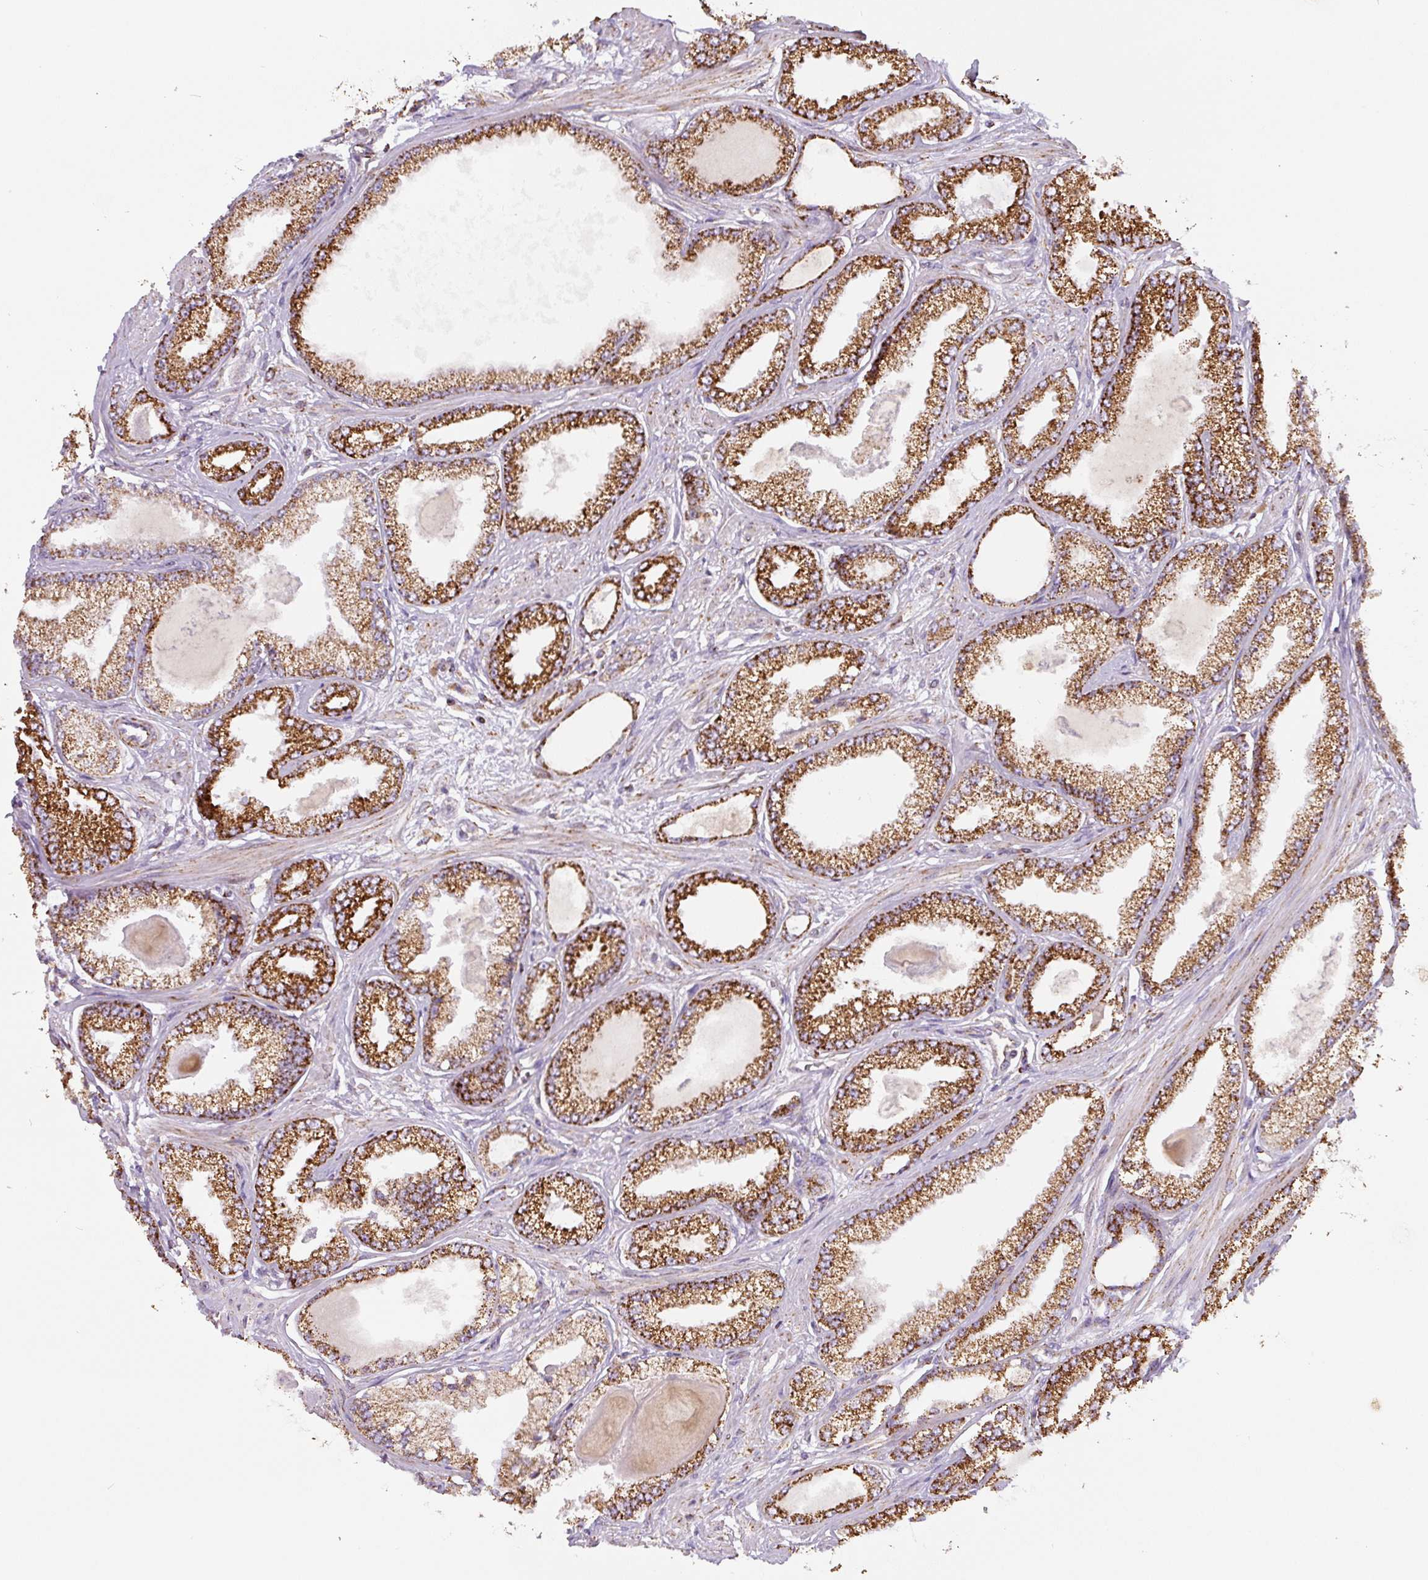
{"staining": {"intensity": "strong", "quantity": ">75%", "location": "cytoplasmic/membranous"}, "tissue": "prostate cancer", "cell_type": "Tumor cells", "image_type": "cancer", "snomed": [{"axis": "morphology", "description": "Adenocarcinoma, Low grade"}, {"axis": "topography", "description": "Prostate"}], "caption": "This is an image of immunohistochemistry (IHC) staining of prostate cancer (adenocarcinoma (low-grade)), which shows strong positivity in the cytoplasmic/membranous of tumor cells.", "gene": "MT-CO2", "patient": {"sex": "male", "age": 64}}